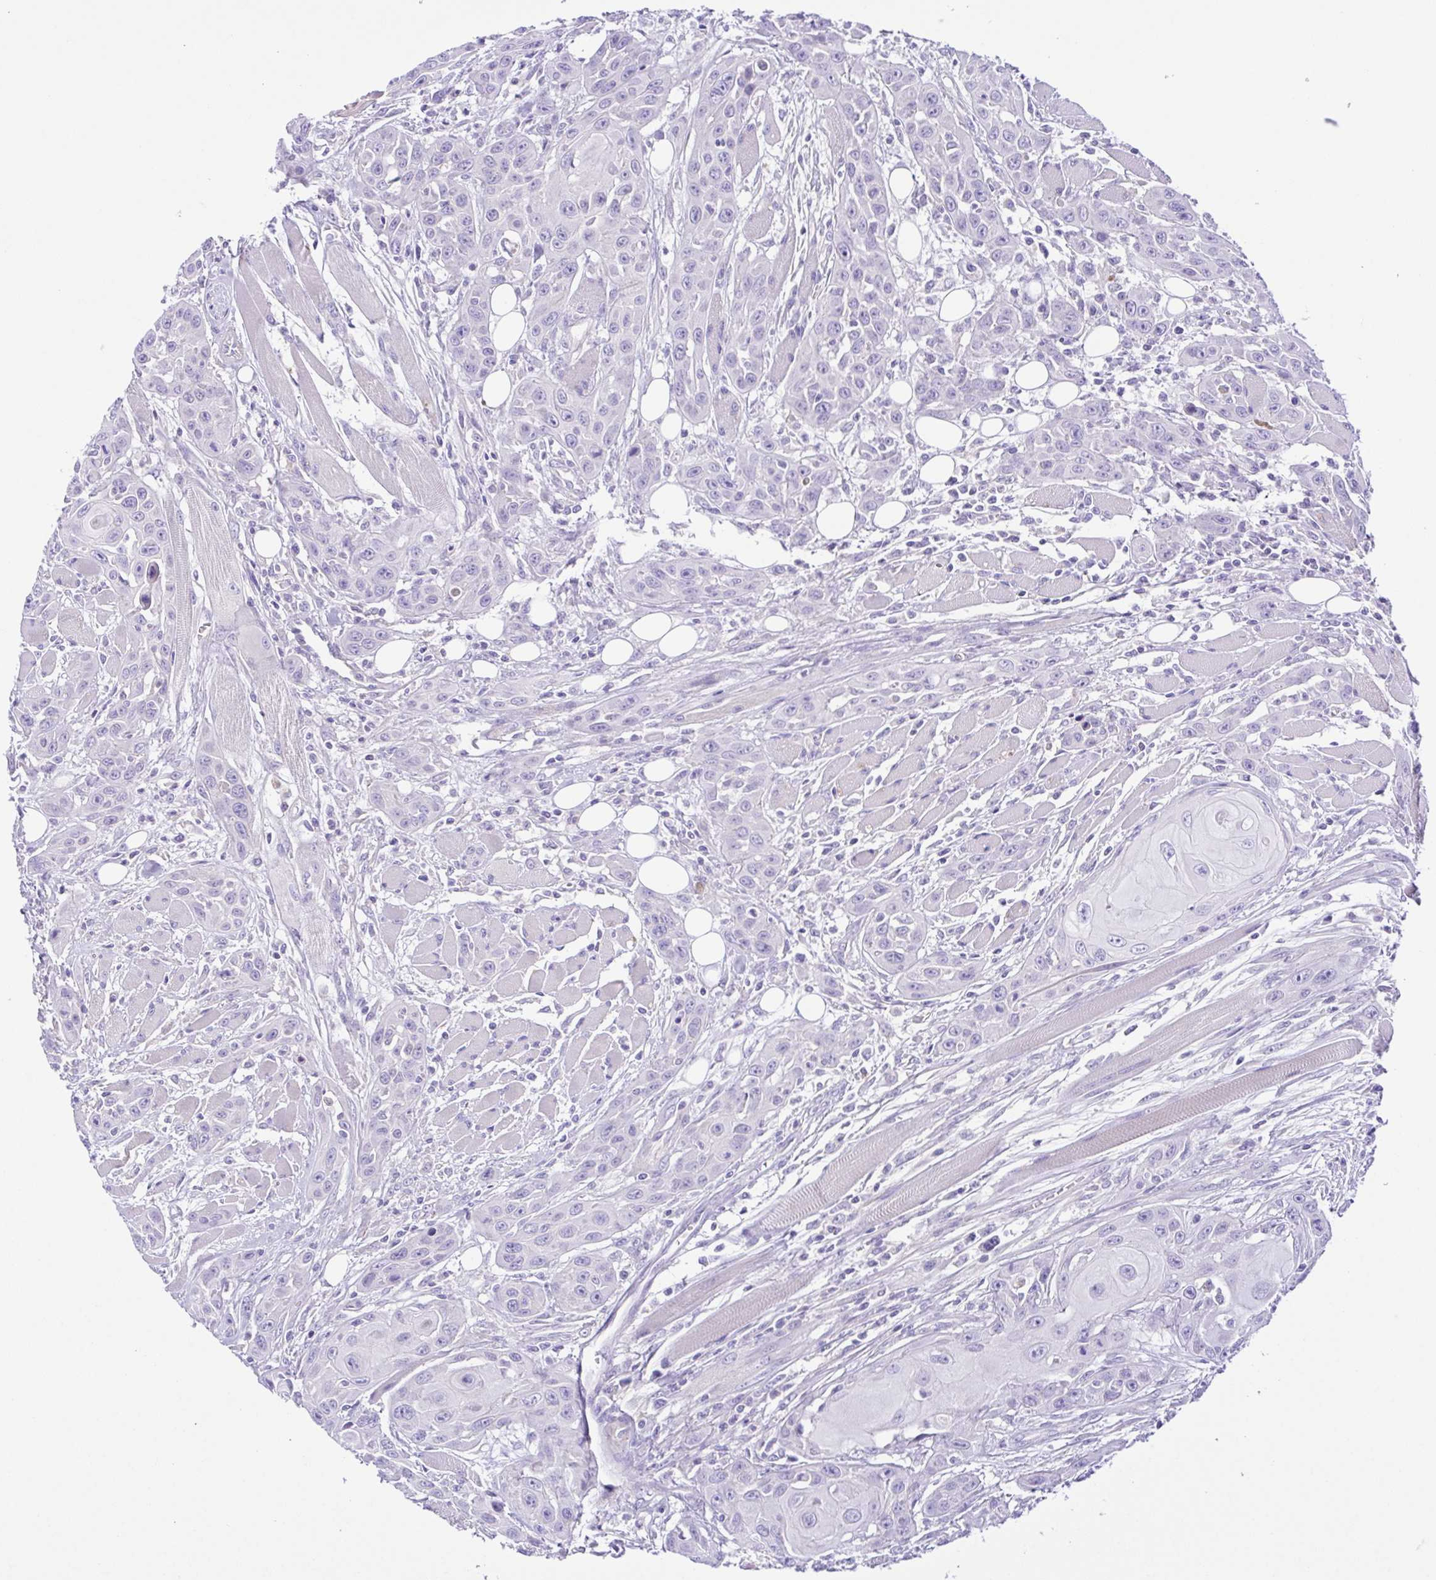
{"staining": {"intensity": "negative", "quantity": "none", "location": "none"}, "tissue": "head and neck cancer", "cell_type": "Tumor cells", "image_type": "cancer", "snomed": [{"axis": "morphology", "description": "Squamous cell carcinoma, NOS"}, {"axis": "topography", "description": "Head-Neck"}], "caption": "This is an IHC histopathology image of human head and neck cancer. There is no positivity in tumor cells.", "gene": "ISM2", "patient": {"sex": "female", "age": 80}}